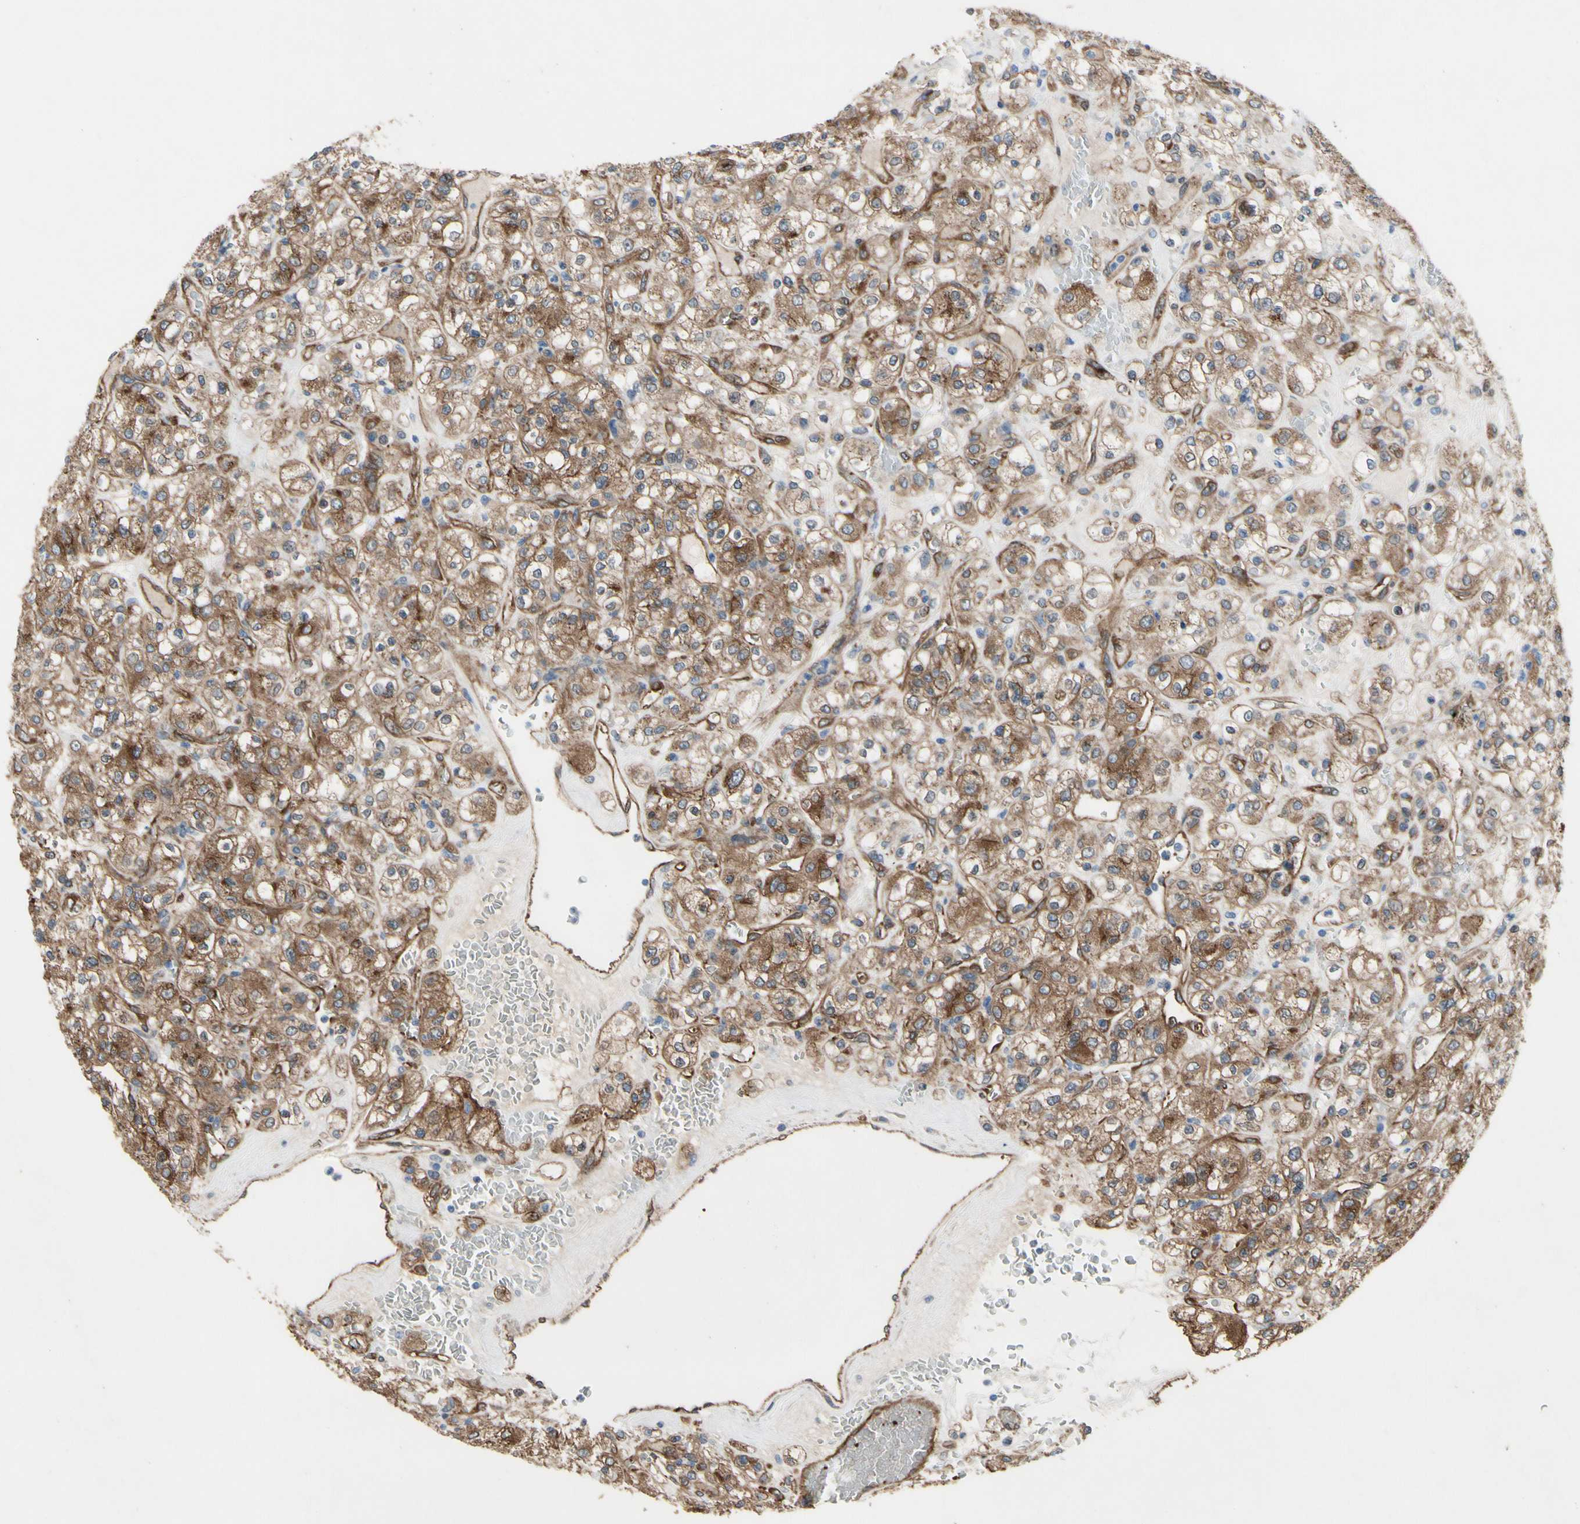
{"staining": {"intensity": "moderate", "quantity": "25%-75%", "location": "cytoplasmic/membranous"}, "tissue": "renal cancer", "cell_type": "Tumor cells", "image_type": "cancer", "snomed": [{"axis": "morphology", "description": "Normal tissue, NOS"}, {"axis": "morphology", "description": "Adenocarcinoma, NOS"}, {"axis": "topography", "description": "Kidney"}], "caption": "The image reveals staining of renal cancer, revealing moderate cytoplasmic/membranous protein staining (brown color) within tumor cells.", "gene": "CTTNBP2", "patient": {"sex": "female", "age": 72}}